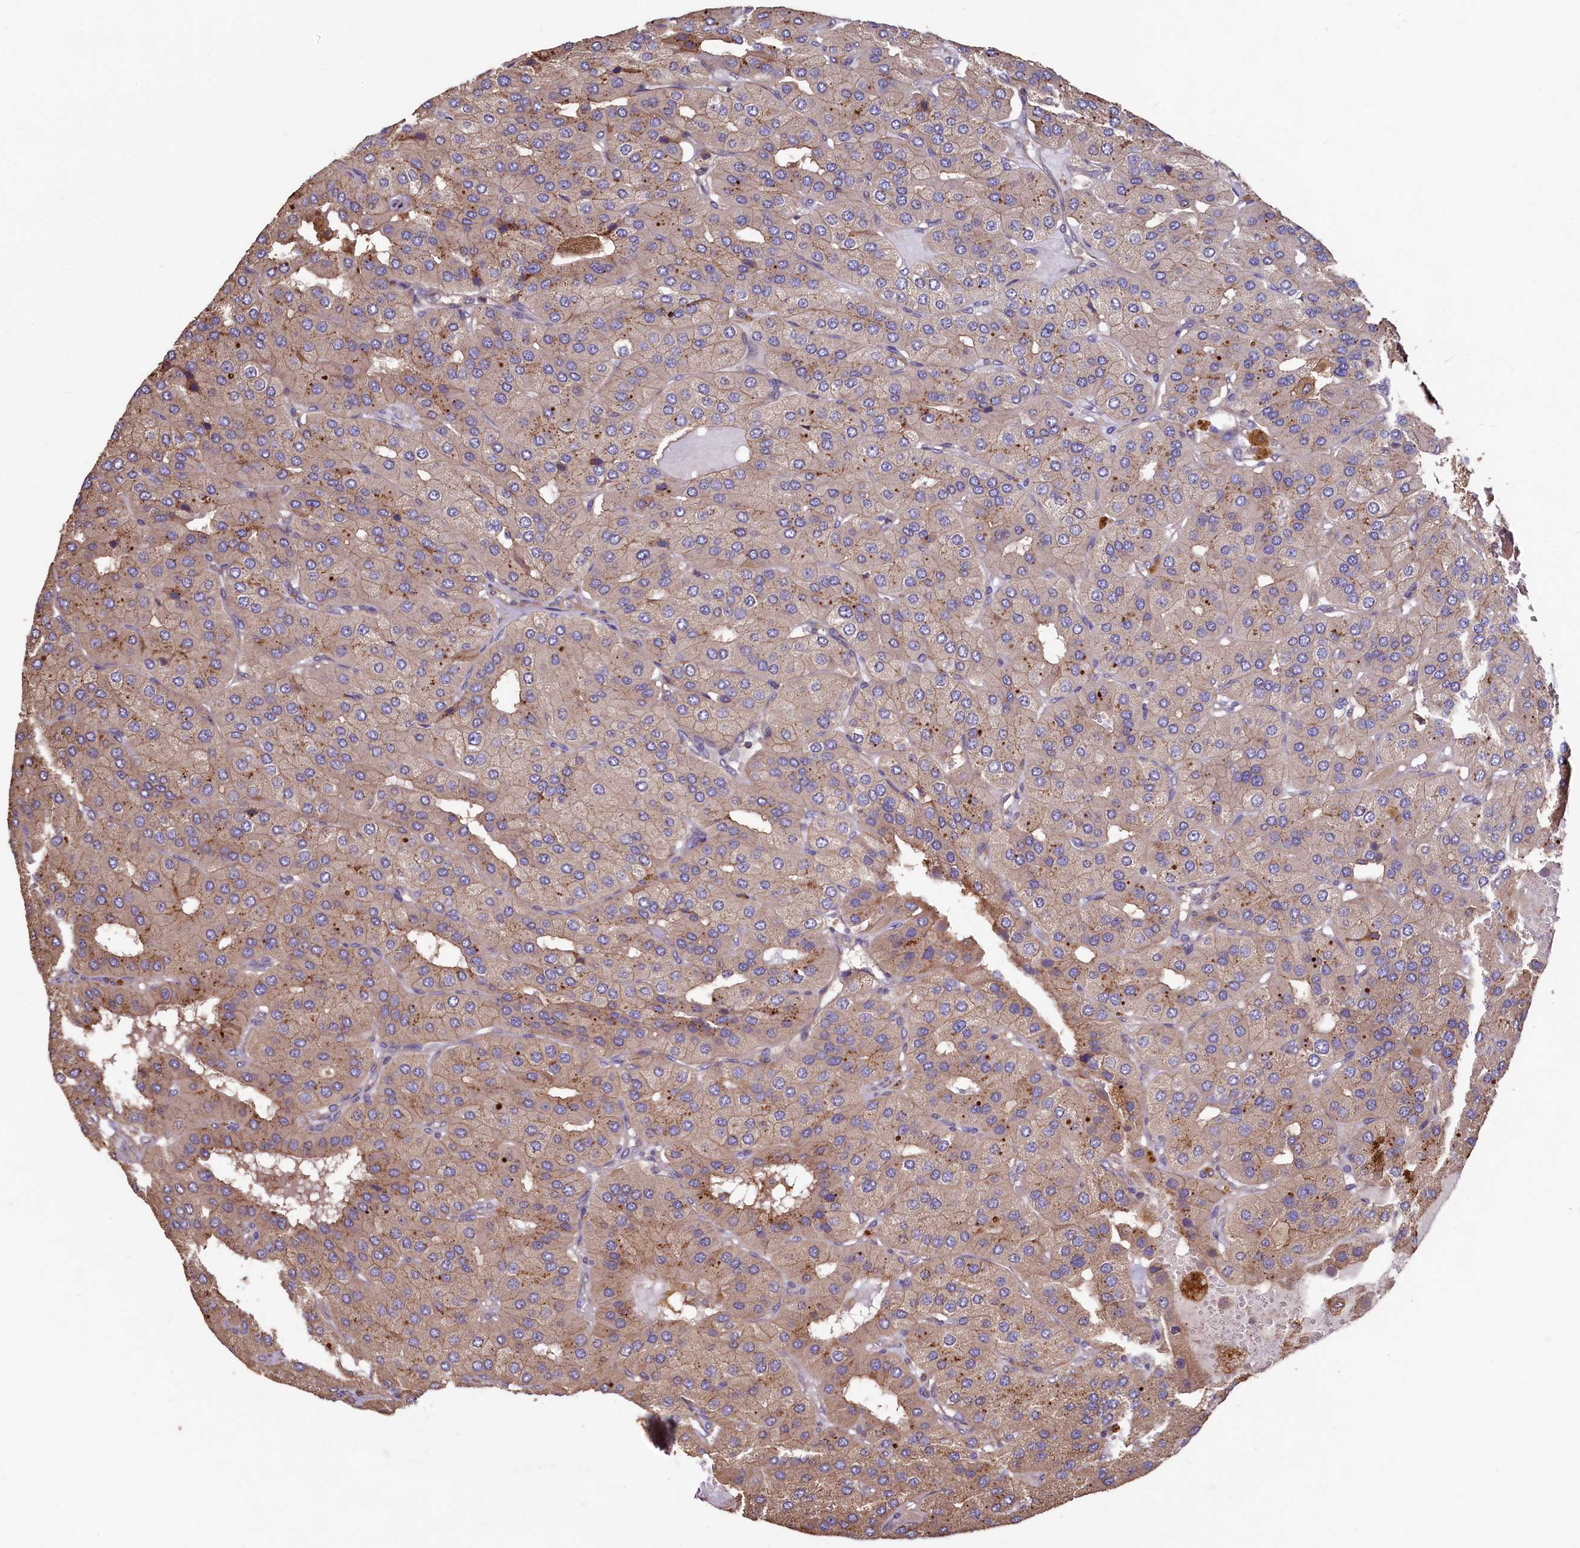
{"staining": {"intensity": "weak", "quantity": ">75%", "location": "cytoplasmic/membranous"}, "tissue": "parathyroid gland", "cell_type": "Glandular cells", "image_type": "normal", "snomed": [{"axis": "morphology", "description": "Normal tissue, NOS"}, {"axis": "morphology", "description": "Adenoma, NOS"}, {"axis": "topography", "description": "Parathyroid gland"}], "caption": "High-power microscopy captured an immunohistochemistry (IHC) photomicrograph of unremarkable parathyroid gland, revealing weak cytoplasmic/membranous positivity in approximately >75% of glandular cells.", "gene": "TMEM98", "patient": {"sex": "female", "age": 86}}